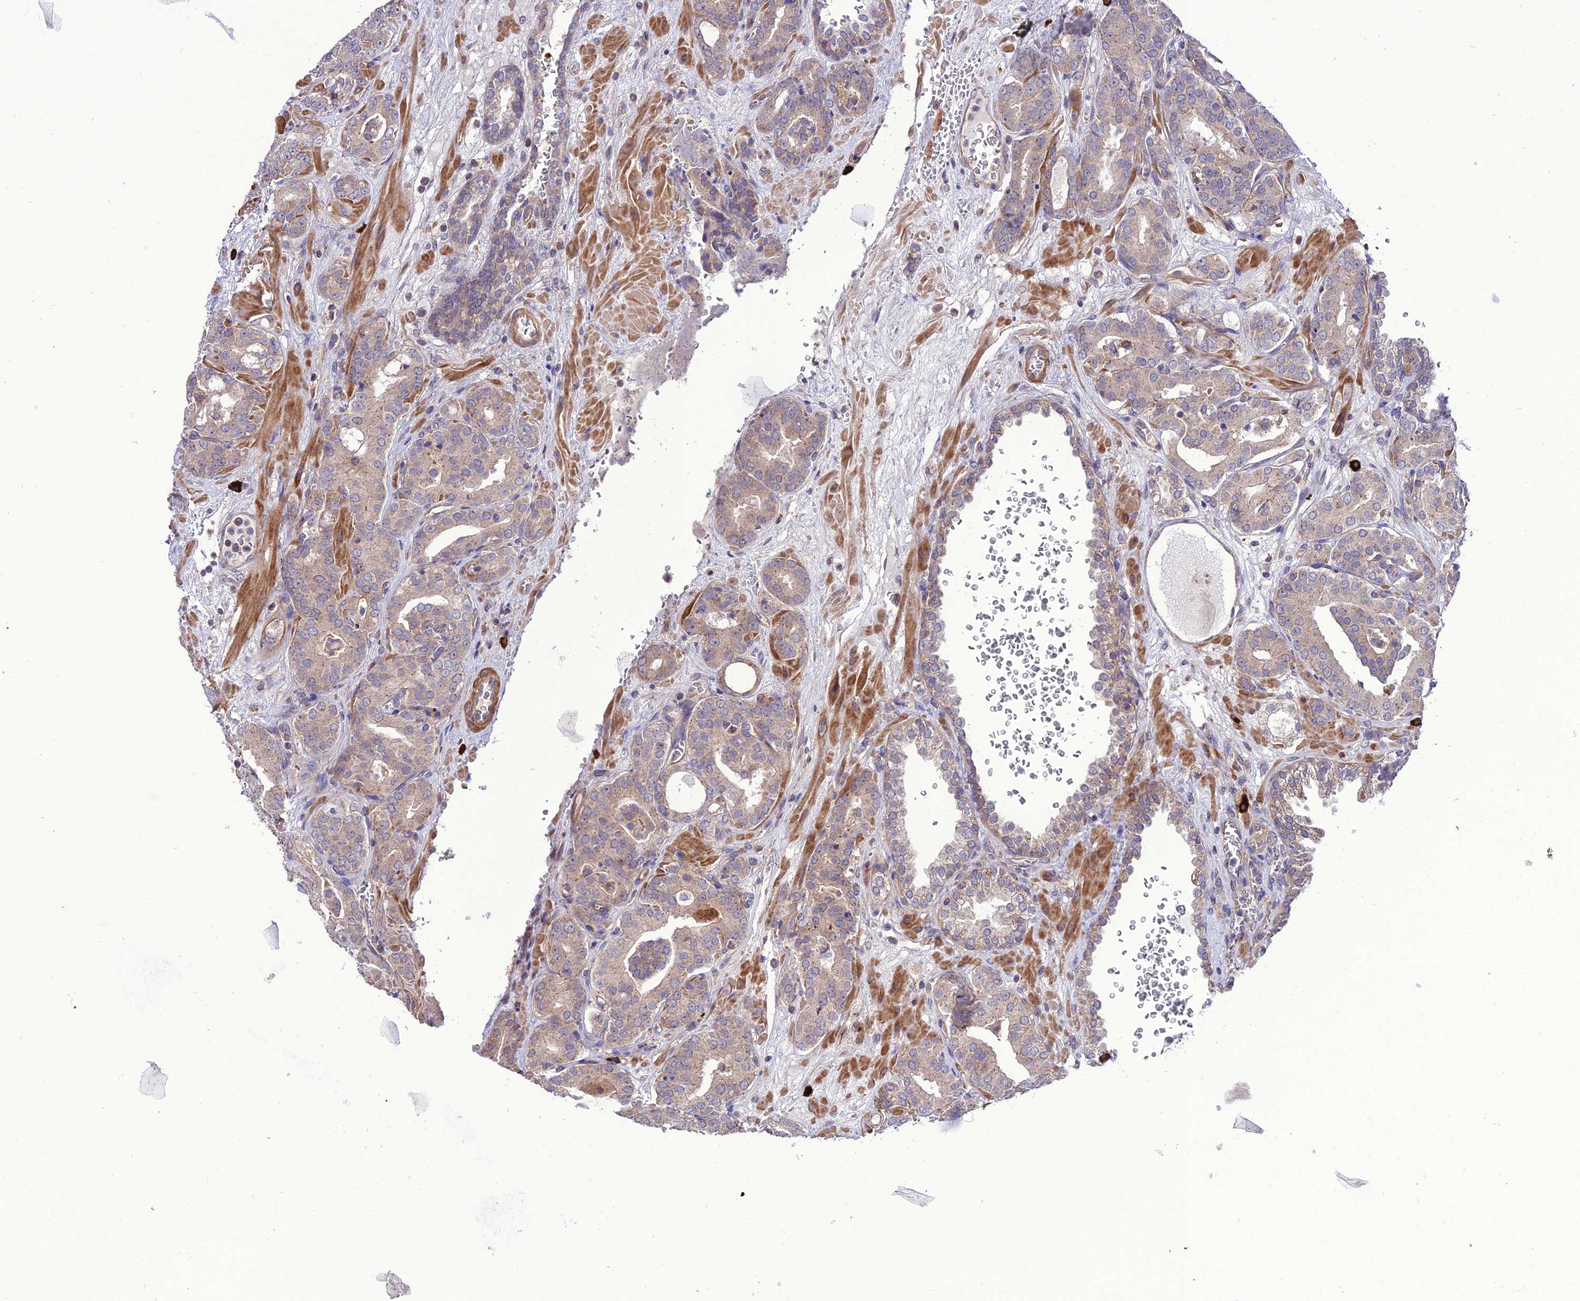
{"staining": {"intensity": "weak", "quantity": ">75%", "location": "cytoplasmic/membranous"}, "tissue": "prostate cancer", "cell_type": "Tumor cells", "image_type": "cancer", "snomed": [{"axis": "morphology", "description": "Adenocarcinoma, High grade"}, {"axis": "topography", "description": "Prostate"}], "caption": "Immunohistochemistry (IHC) image of adenocarcinoma (high-grade) (prostate) stained for a protein (brown), which exhibits low levels of weak cytoplasmic/membranous expression in approximately >75% of tumor cells.", "gene": "PPIL3", "patient": {"sex": "male", "age": 66}}